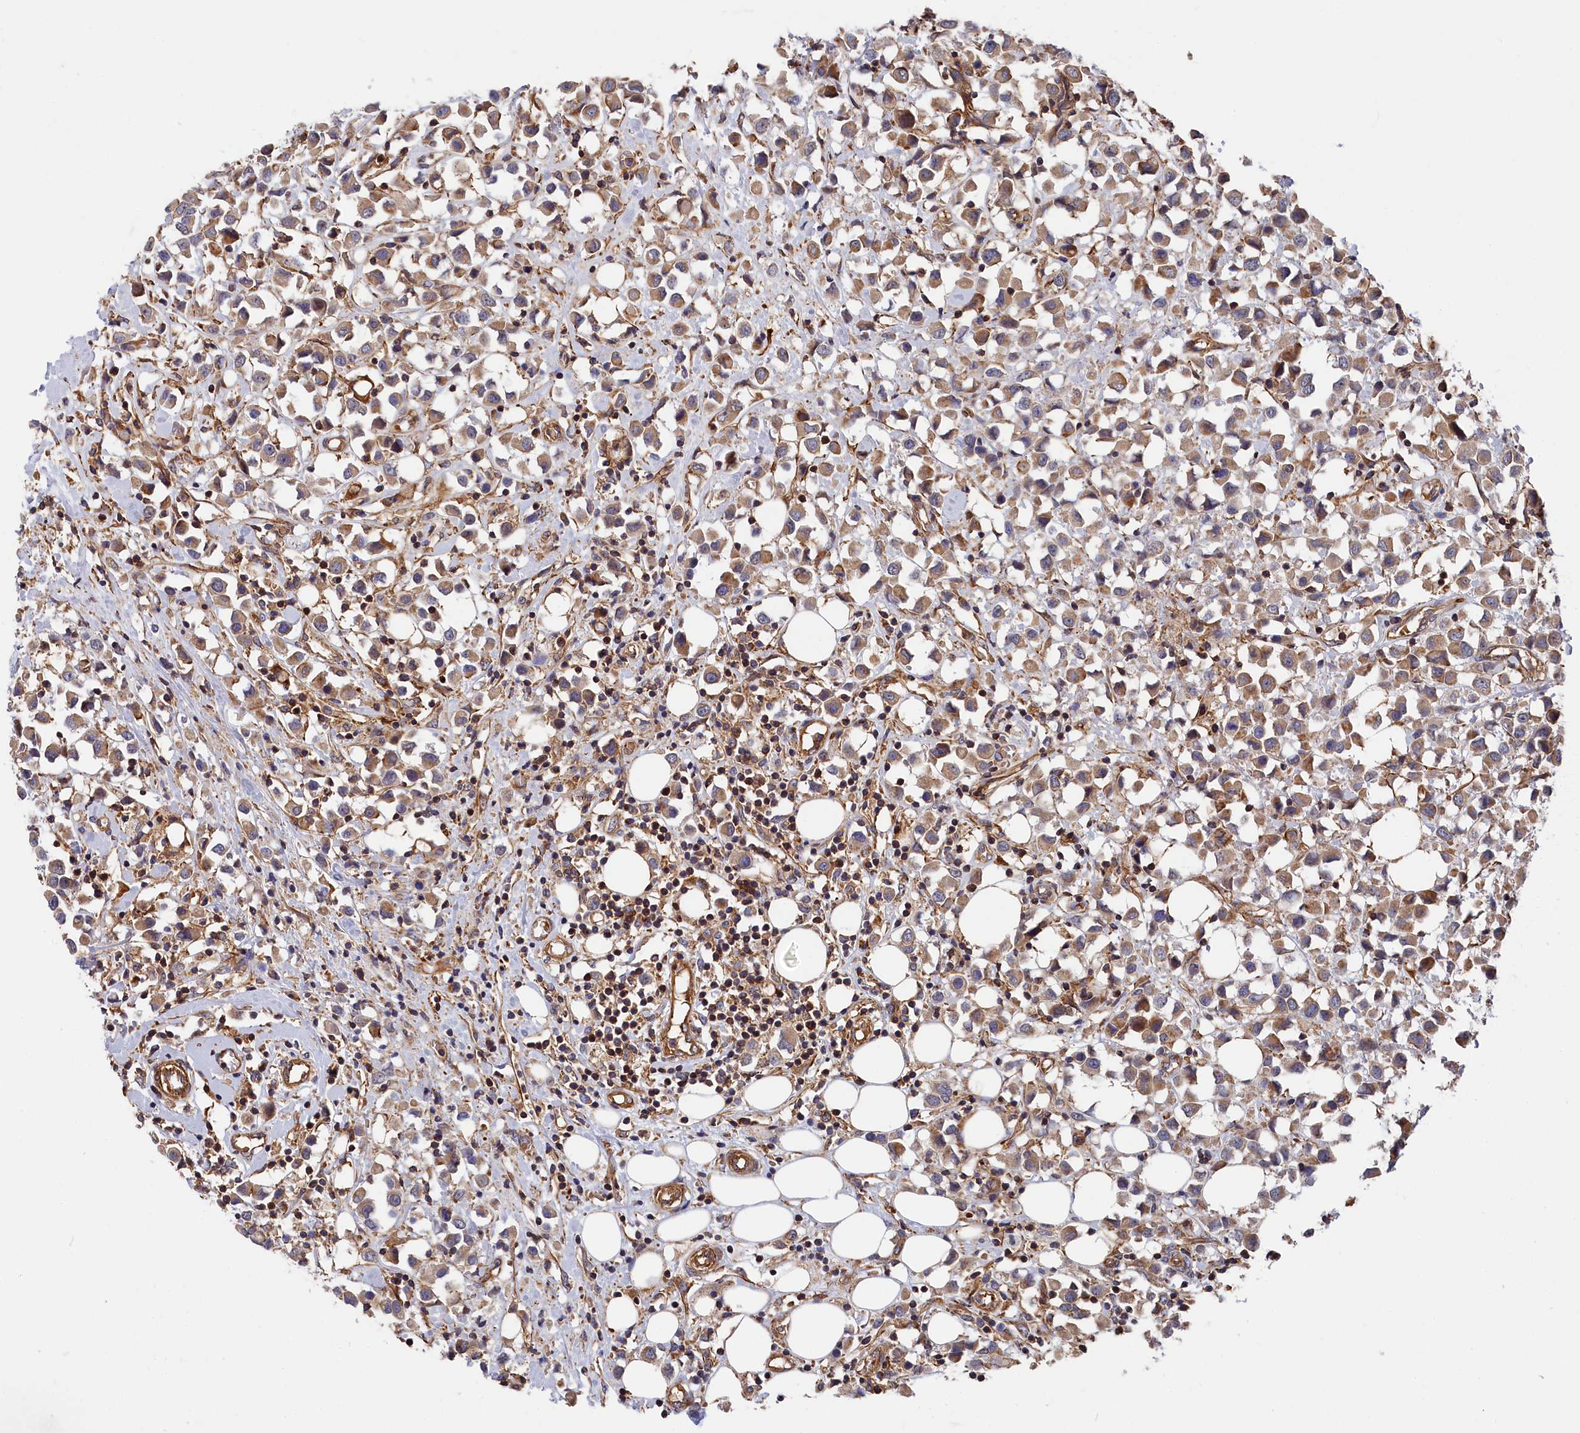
{"staining": {"intensity": "moderate", "quantity": ">75%", "location": "cytoplasmic/membranous"}, "tissue": "breast cancer", "cell_type": "Tumor cells", "image_type": "cancer", "snomed": [{"axis": "morphology", "description": "Duct carcinoma"}, {"axis": "topography", "description": "Breast"}], "caption": "The micrograph exhibits staining of breast cancer (intraductal carcinoma), revealing moderate cytoplasmic/membranous protein positivity (brown color) within tumor cells. The staining was performed using DAB to visualize the protein expression in brown, while the nuclei were stained in blue with hematoxylin (Magnification: 20x).", "gene": "LDHD", "patient": {"sex": "female", "age": 61}}